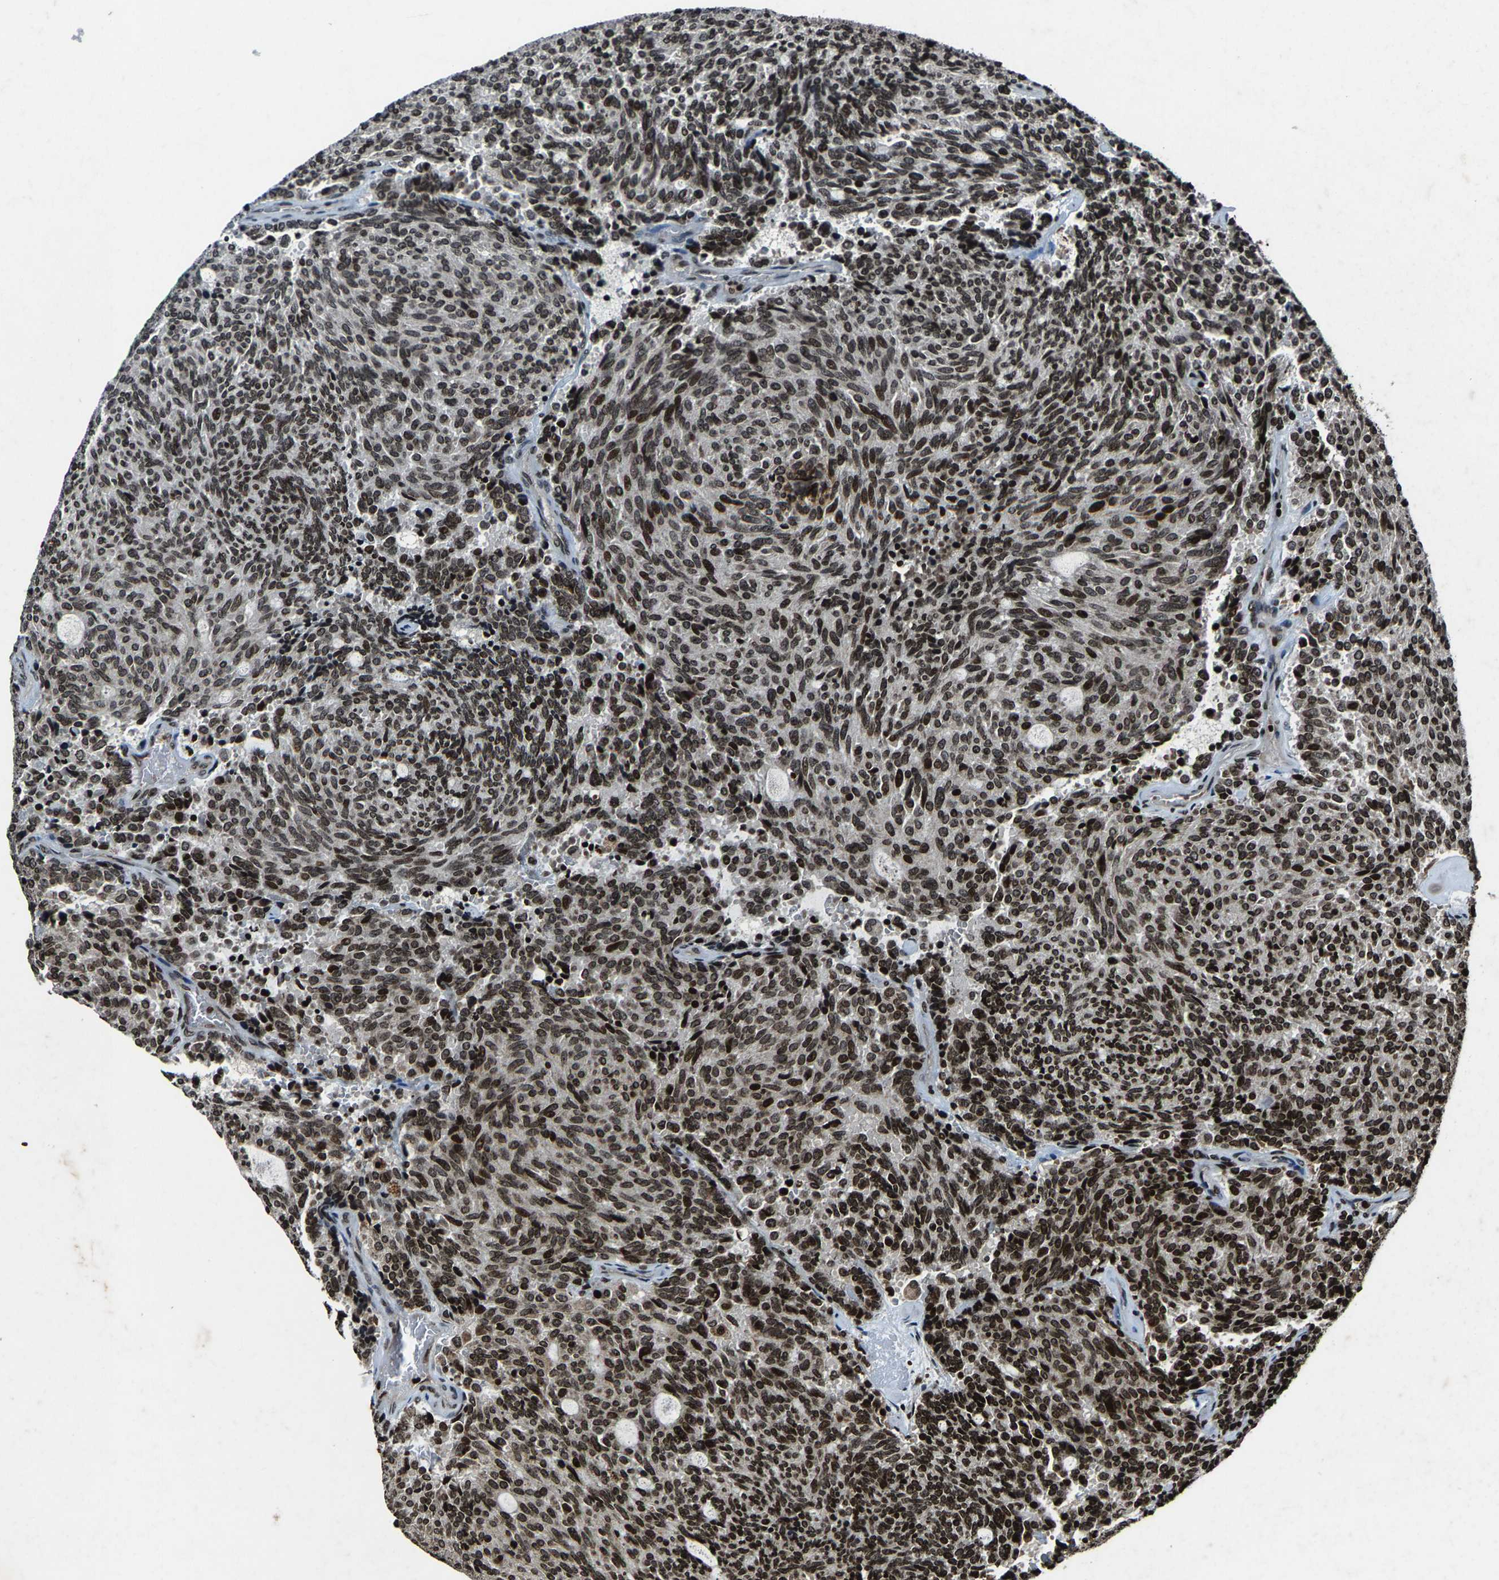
{"staining": {"intensity": "strong", "quantity": ">75%", "location": "nuclear"}, "tissue": "carcinoid", "cell_type": "Tumor cells", "image_type": "cancer", "snomed": [{"axis": "morphology", "description": "Carcinoid, malignant, NOS"}, {"axis": "topography", "description": "Pancreas"}], "caption": "Malignant carcinoid was stained to show a protein in brown. There is high levels of strong nuclear positivity in approximately >75% of tumor cells. (DAB = brown stain, brightfield microscopy at high magnification).", "gene": "H4C1", "patient": {"sex": "female", "age": 54}}